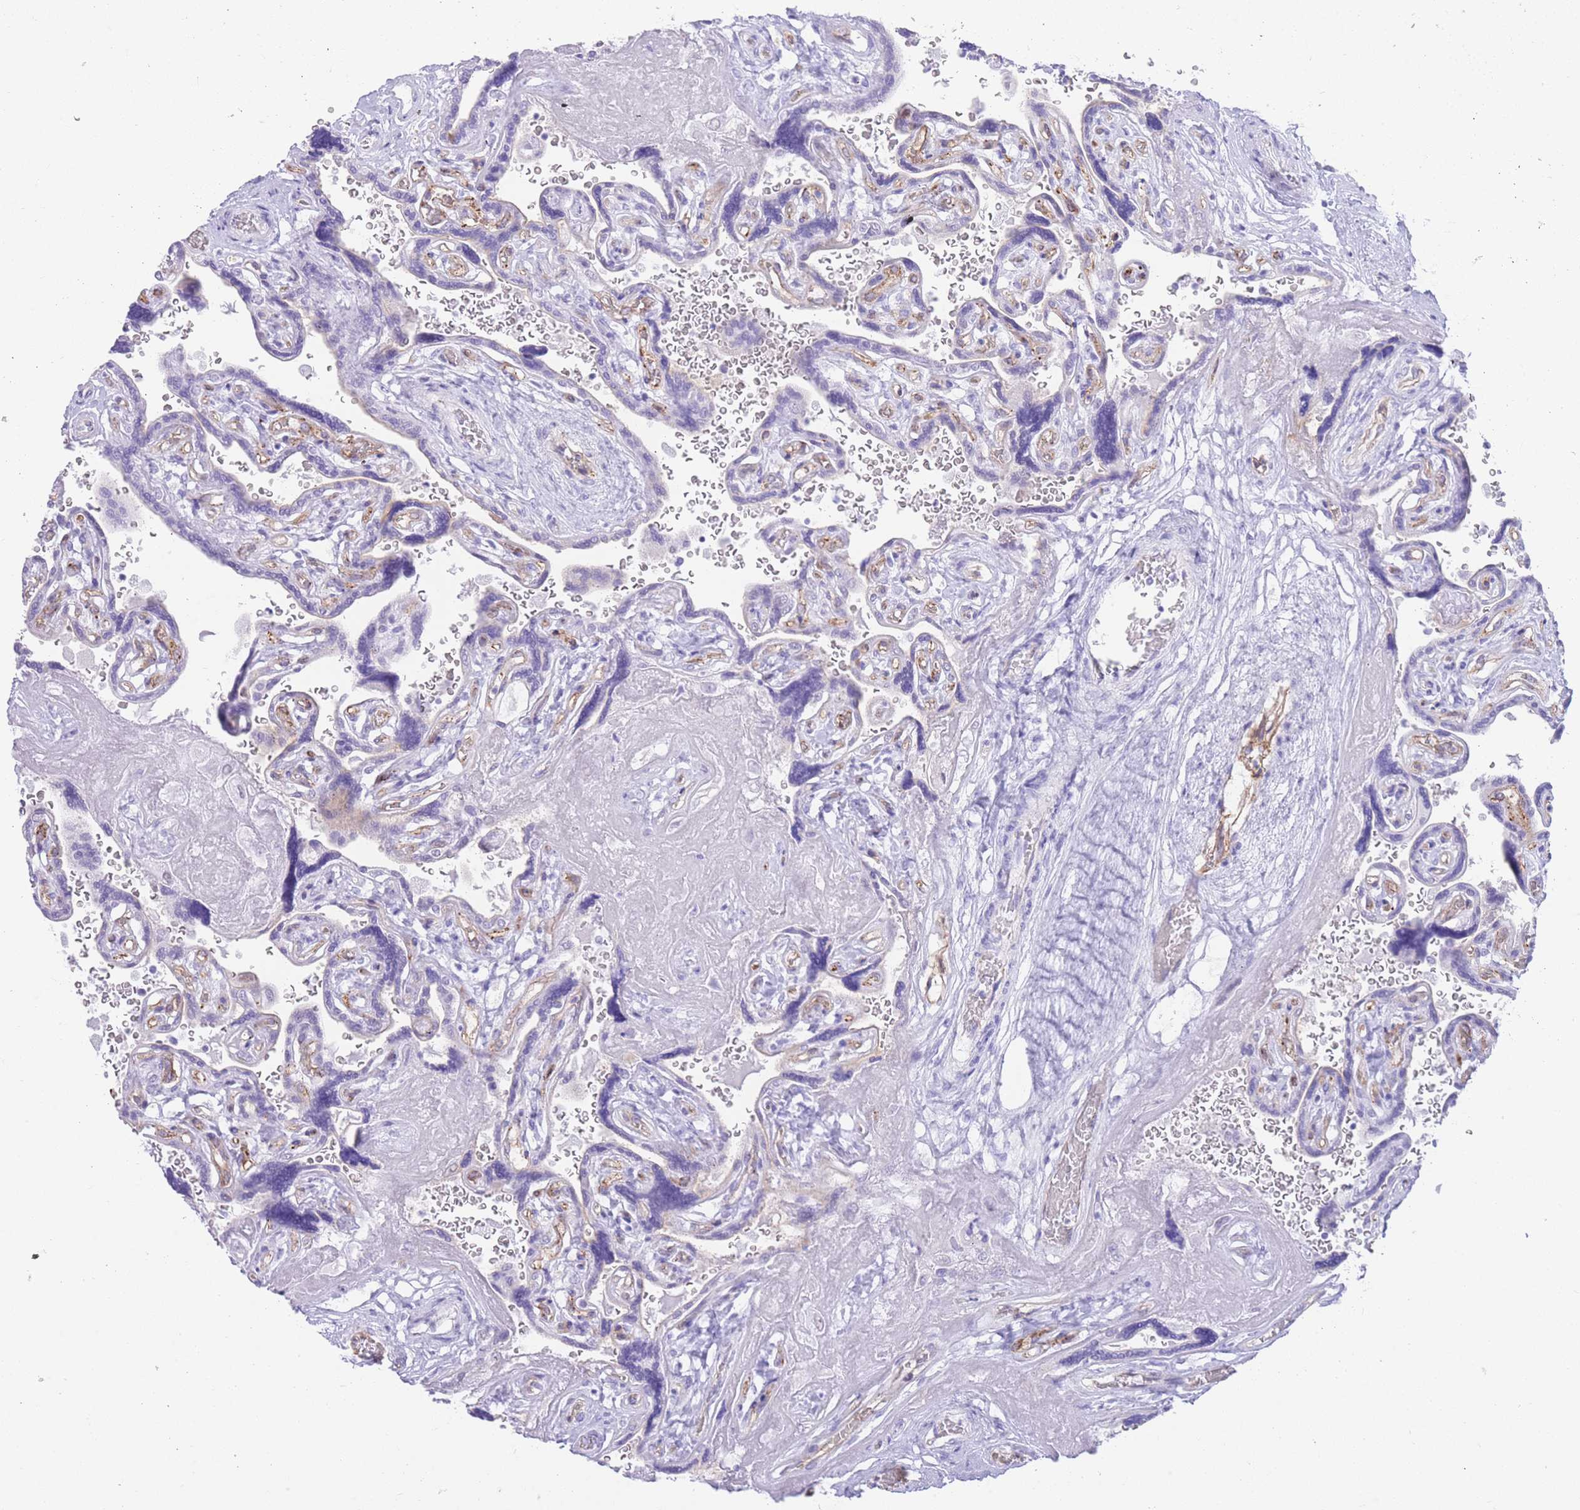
{"staining": {"intensity": "negative", "quantity": "none", "location": "none"}, "tissue": "placenta", "cell_type": "Decidual cells", "image_type": "normal", "snomed": [{"axis": "morphology", "description": "Normal tissue, NOS"}, {"axis": "topography", "description": "Placenta"}], "caption": "This micrograph is of unremarkable placenta stained with immunohistochemistry to label a protein in brown with the nuclei are counter-stained blue. There is no positivity in decidual cells.", "gene": "ELOA2", "patient": {"sex": "female", "age": 32}}